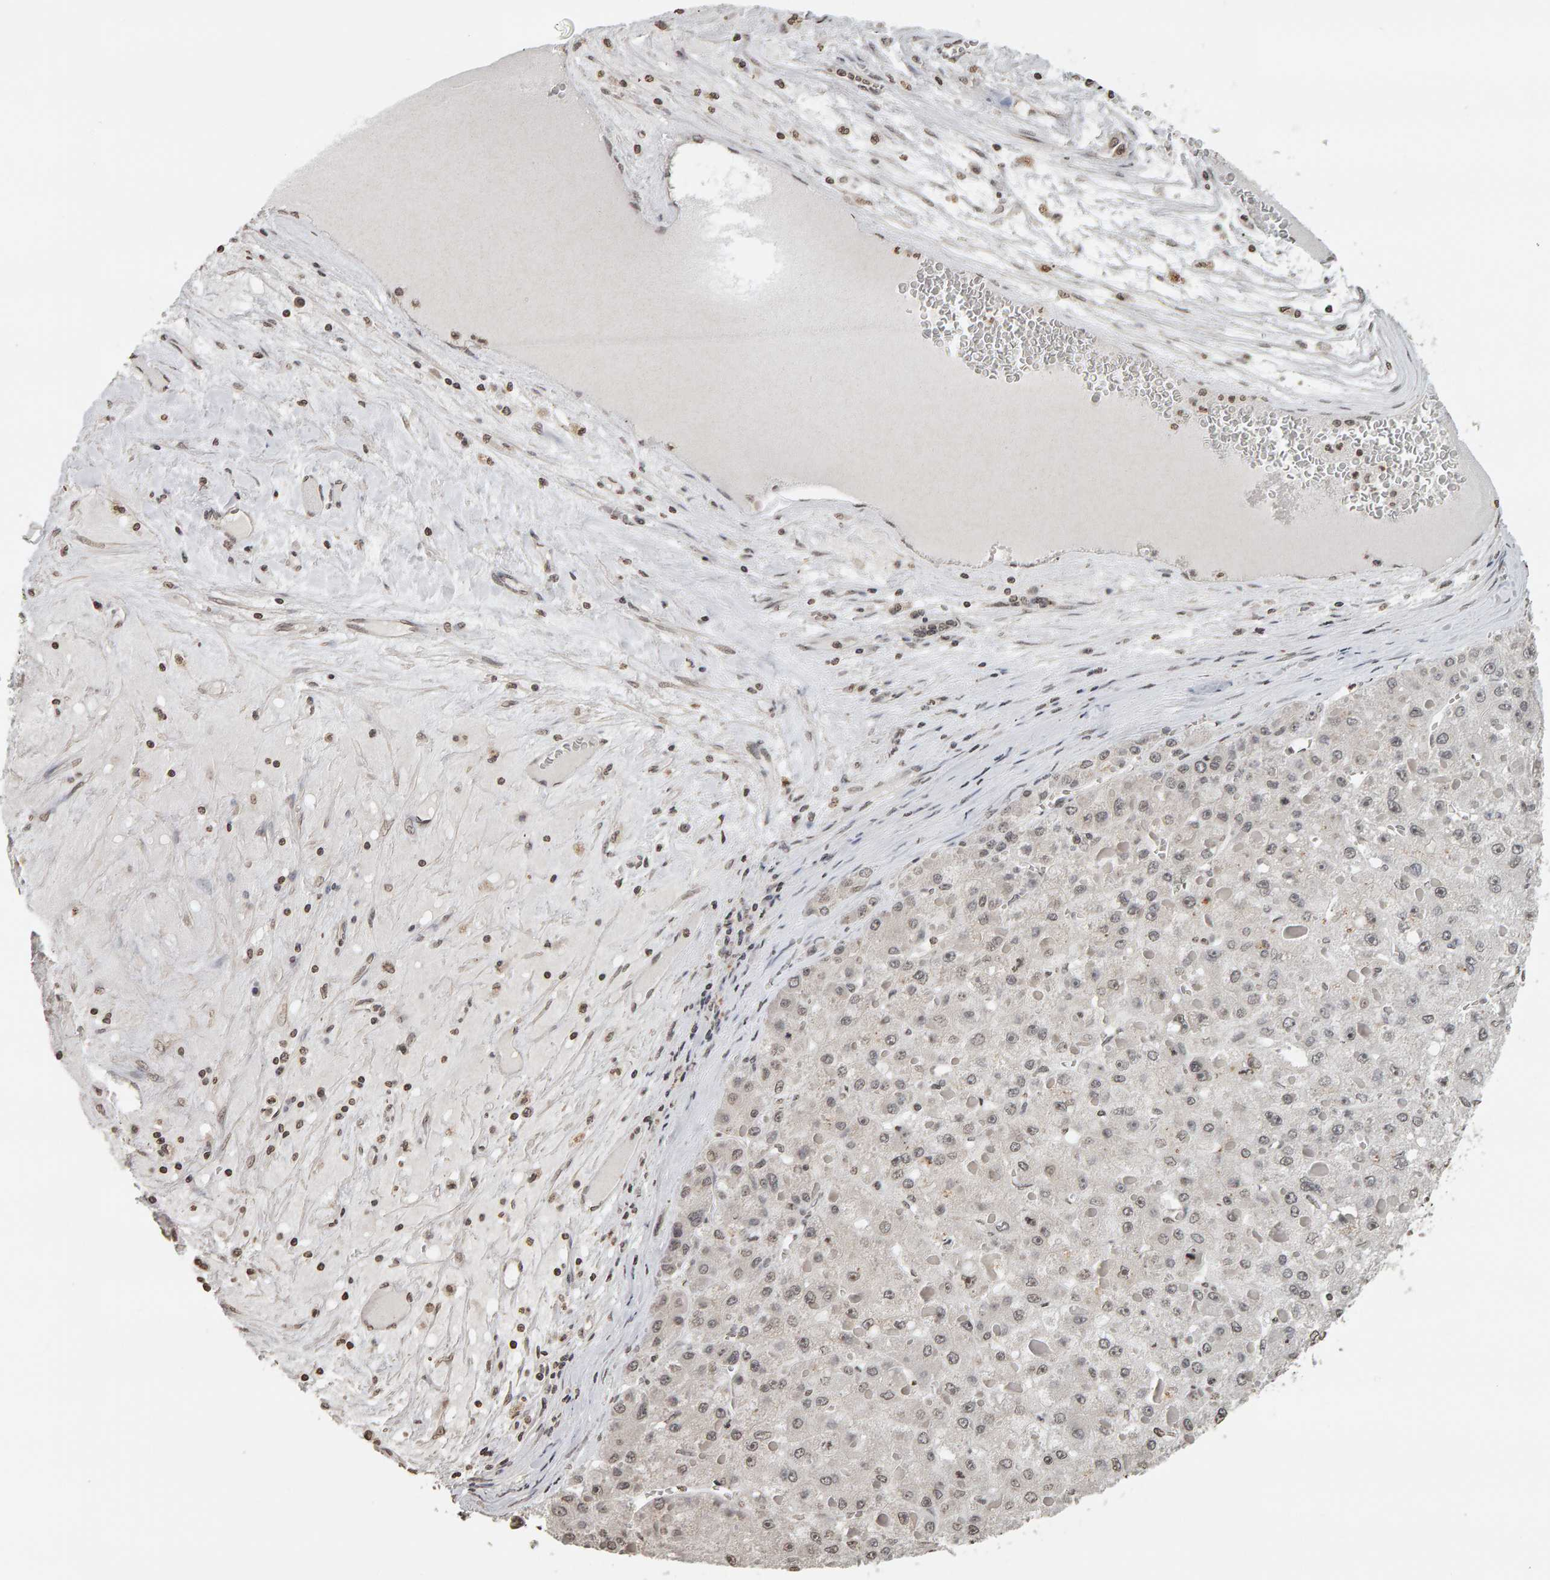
{"staining": {"intensity": "weak", "quantity": "25%-75%", "location": "nuclear"}, "tissue": "liver cancer", "cell_type": "Tumor cells", "image_type": "cancer", "snomed": [{"axis": "morphology", "description": "Carcinoma, Hepatocellular, NOS"}, {"axis": "topography", "description": "Liver"}], "caption": "Protein analysis of liver cancer tissue demonstrates weak nuclear expression in approximately 25%-75% of tumor cells. Immunohistochemistry (ihc) stains the protein of interest in brown and the nuclei are stained blue.", "gene": "AFF4", "patient": {"sex": "female", "age": 73}}